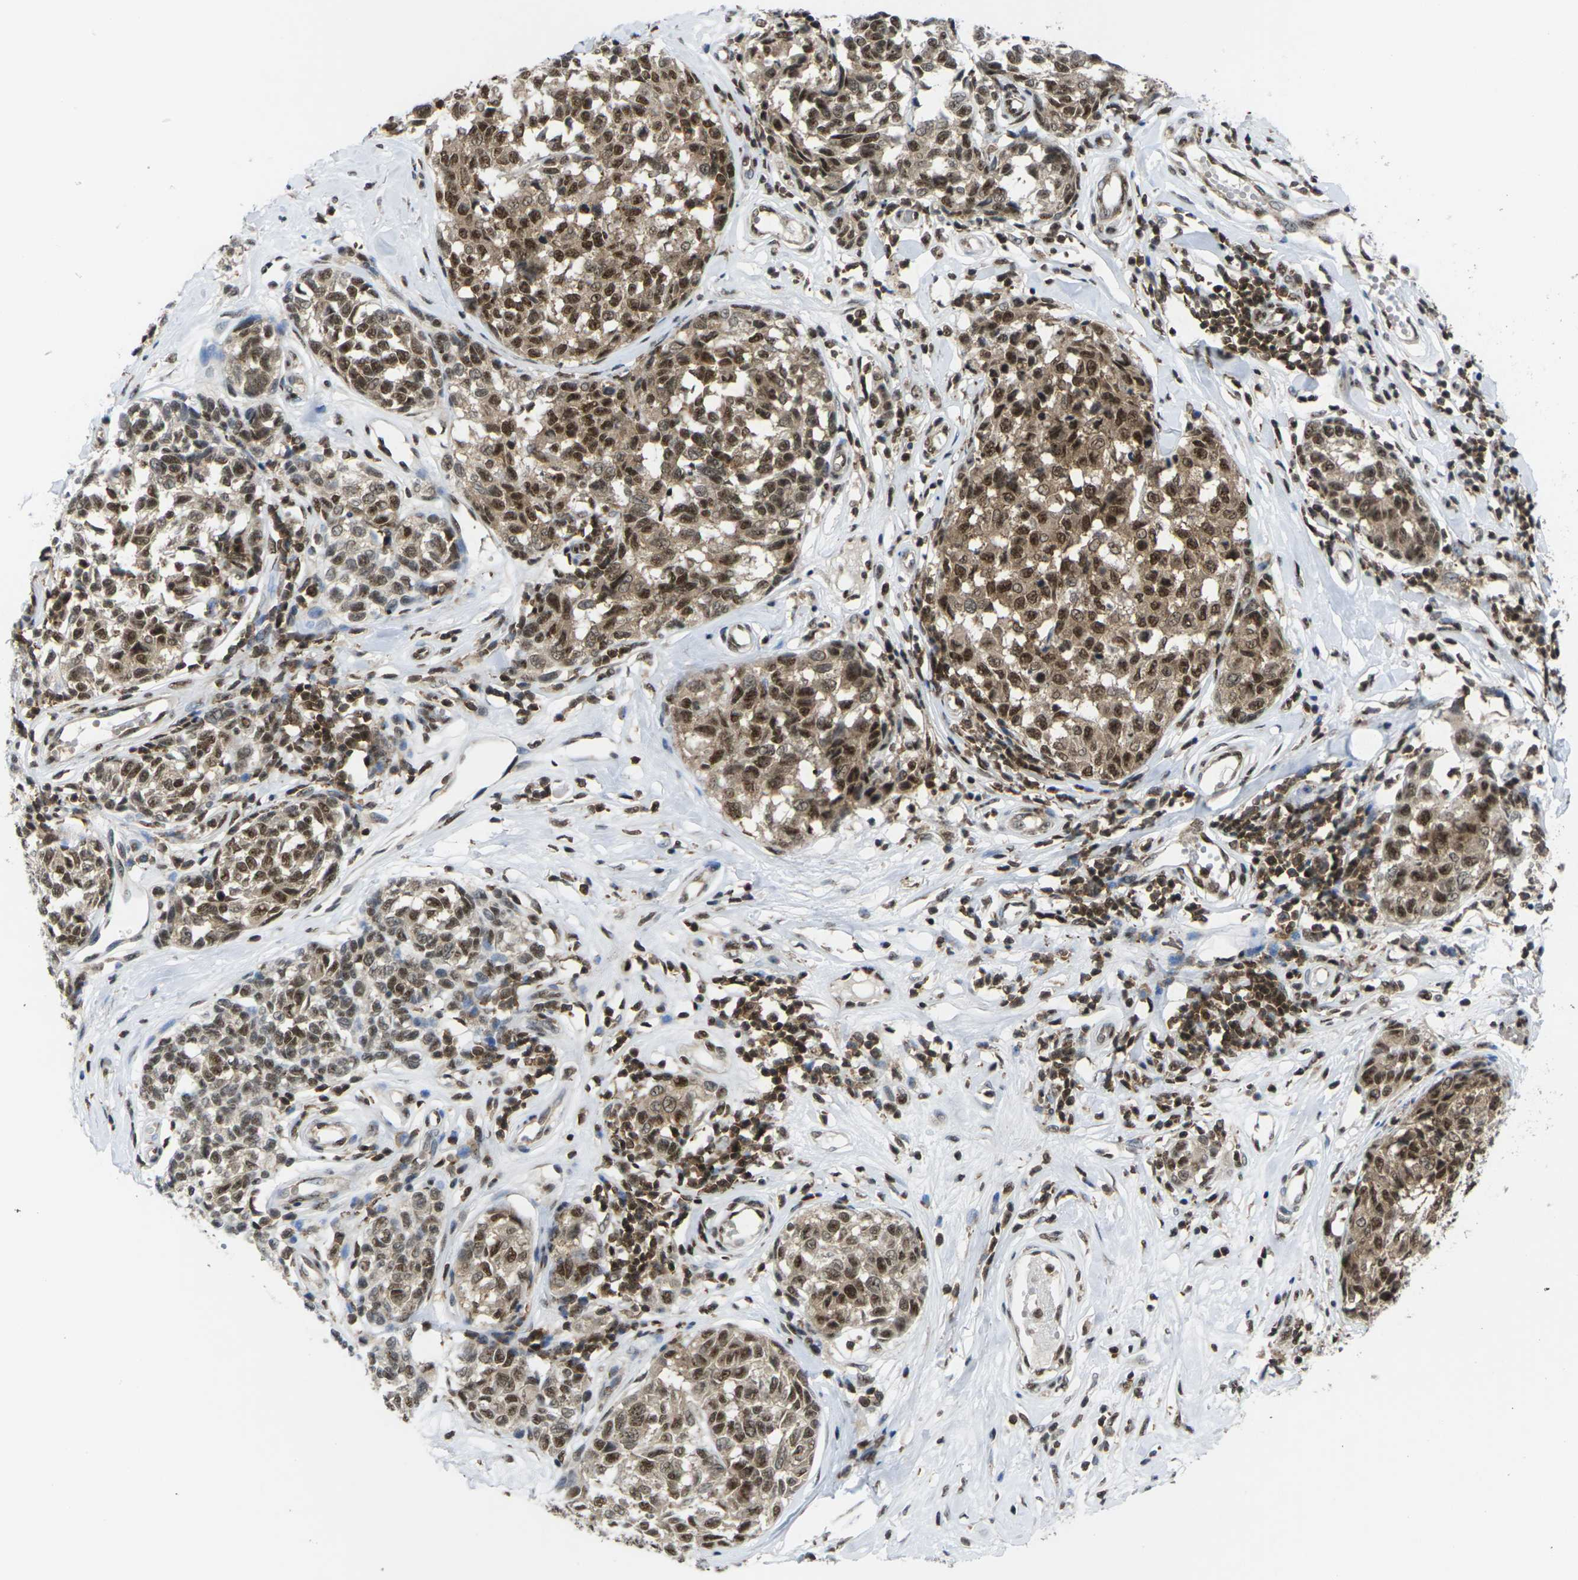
{"staining": {"intensity": "moderate", "quantity": ">75%", "location": "cytoplasmic/membranous,nuclear"}, "tissue": "melanoma", "cell_type": "Tumor cells", "image_type": "cancer", "snomed": [{"axis": "morphology", "description": "Malignant melanoma, NOS"}, {"axis": "topography", "description": "Skin"}], "caption": "Protein expression analysis of human malignant melanoma reveals moderate cytoplasmic/membranous and nuclear staining in about >75% of tumor cells.", "gene": "MAGOH", "patient": {"sex": "female", "age": 64}}